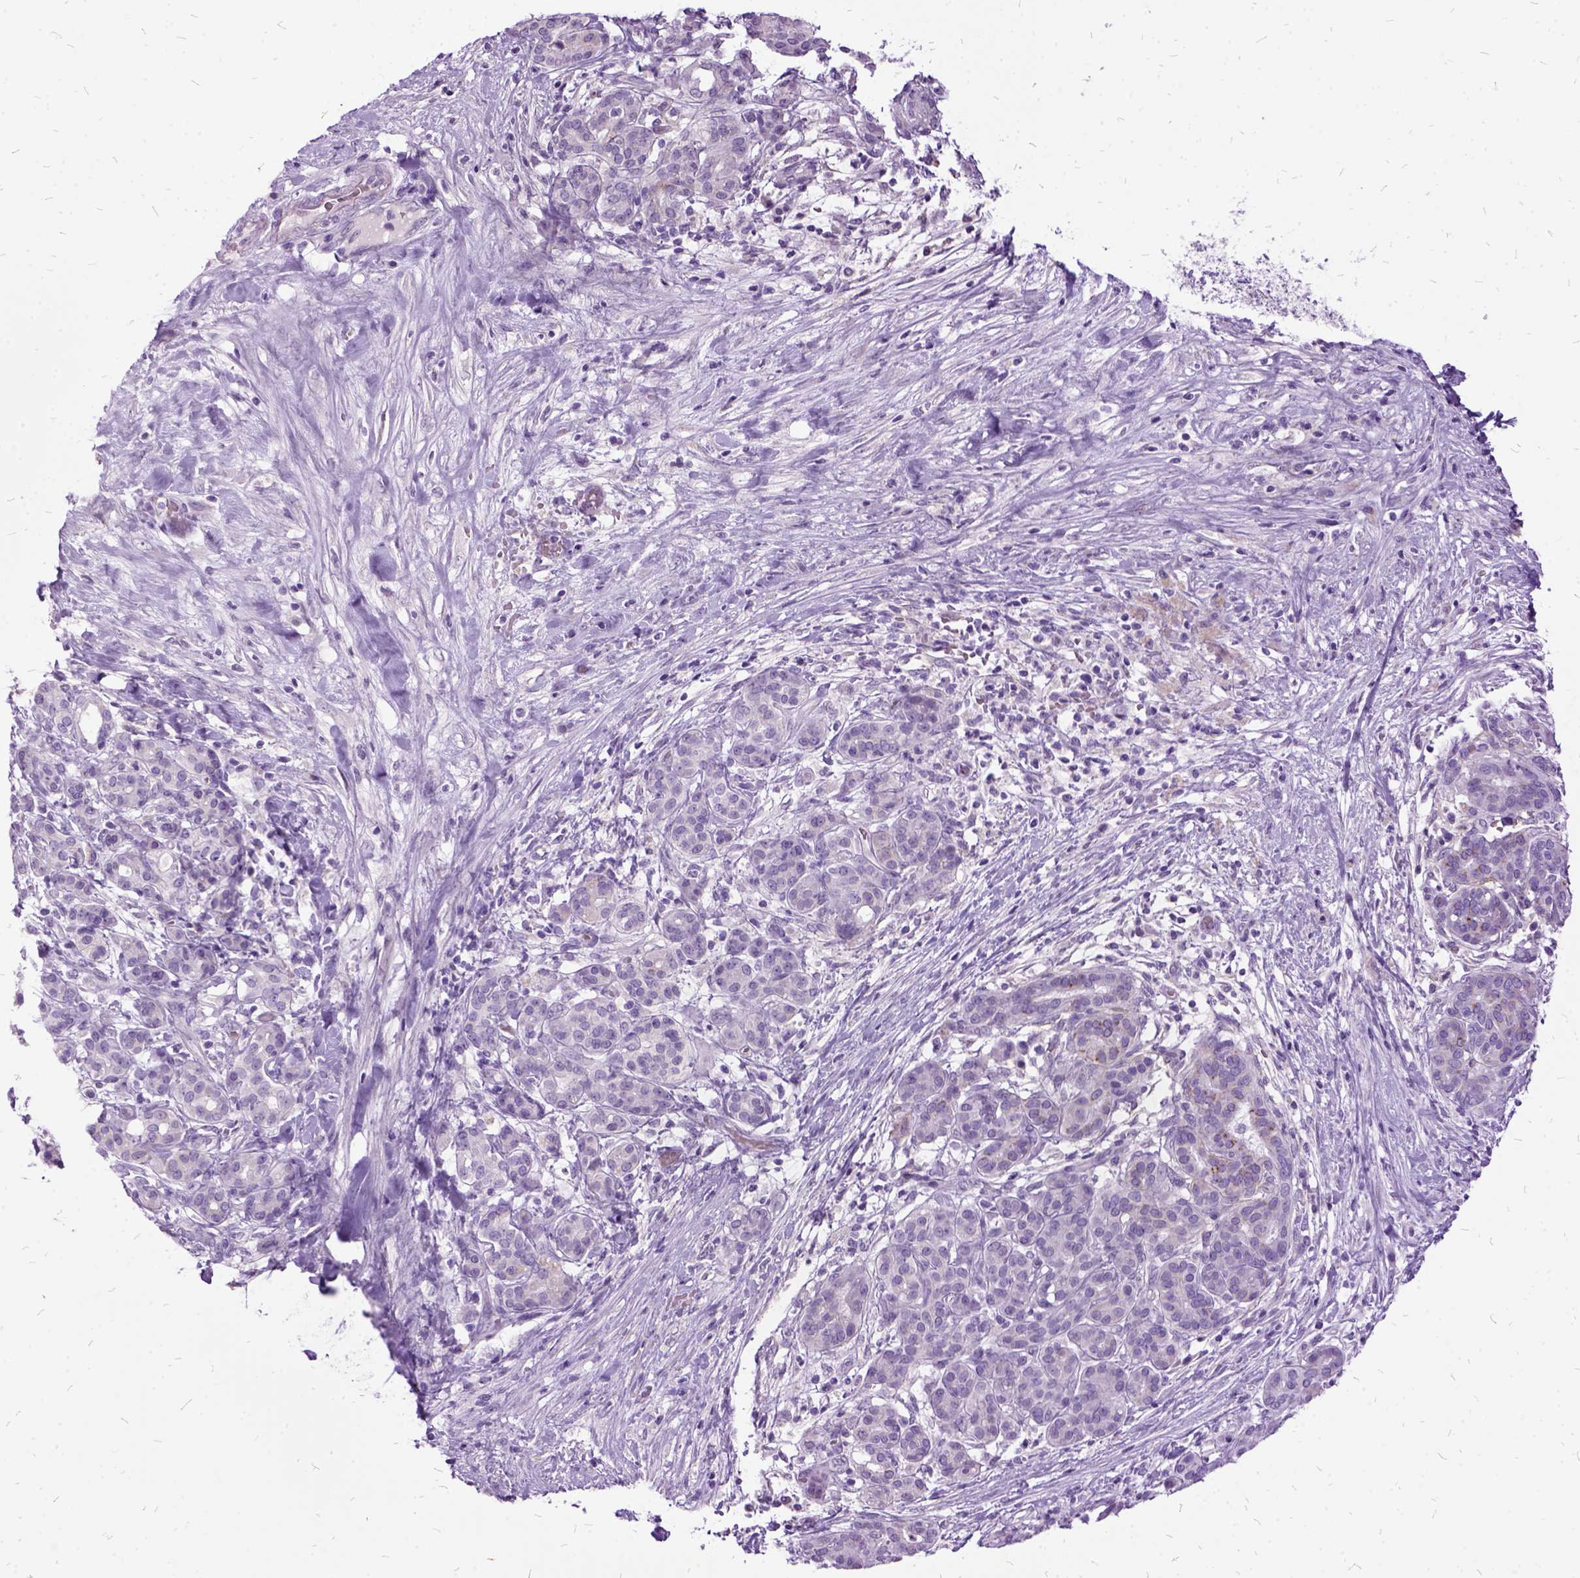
{"staining": {"intensity": "negative", "quantity": "none", "location": "none"}, "tissue": "pancreatic cancer", "cell_type": "Tumor cells", "image_type": "cancer", "snomed": [{"axis": "morphology", "description": "Adenocarcinoma, NOS"}, {"axis": "topography", "description": "Pancreas"}], "caption": "Pancreatic adenocarcinoma was stained to show a protein in brown. There is no significant staining in tumor cells.", "gene": "MME", "patient": {"sex": "male", "age": 44}}